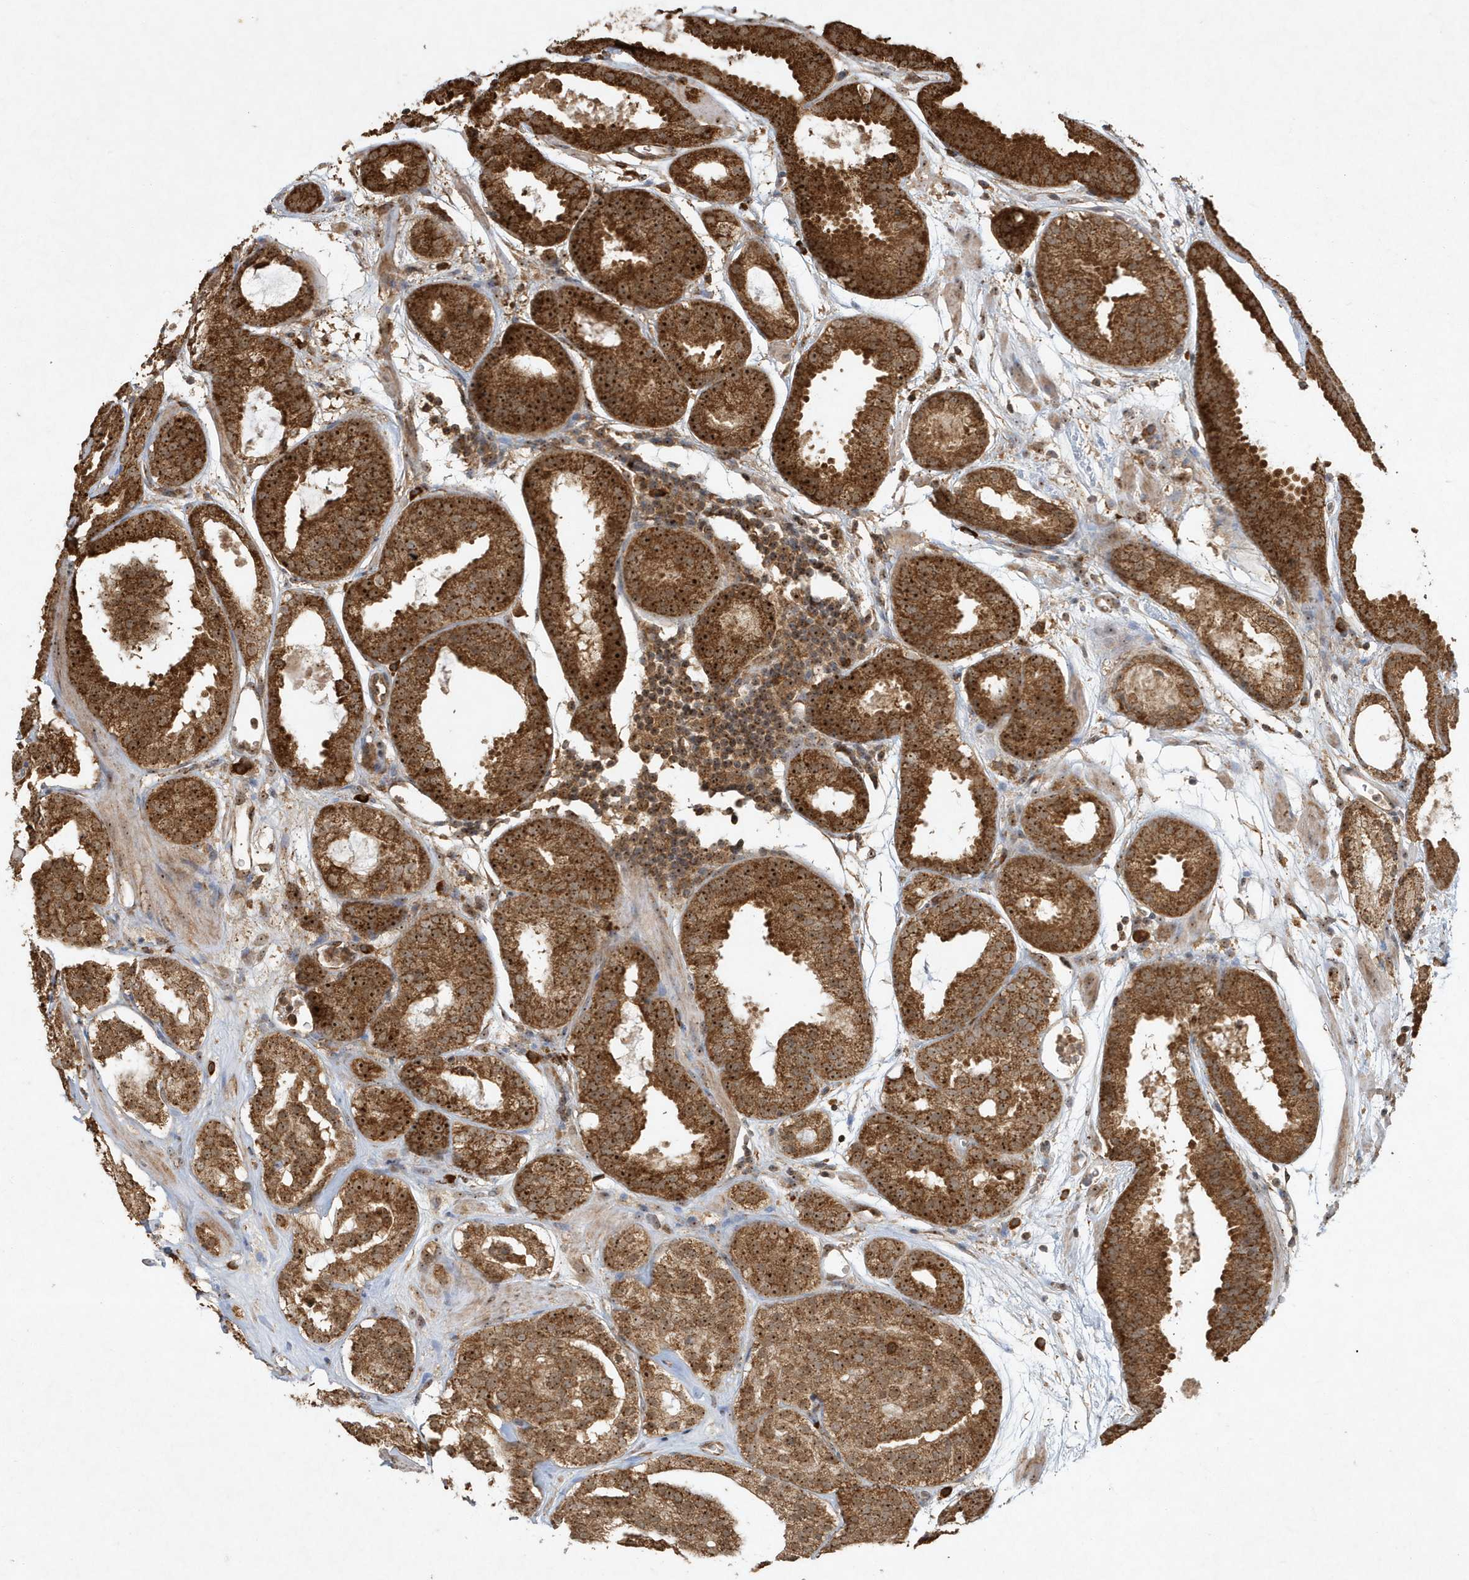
{"staining": {"intensity": "strong", "quantity": ">75%", "location": "cytoplasmic/membranous,nuclear"}, "tissue": "prostate cancer", "cell_type": "Tumor cells", "image_type": "cancer", "snomed": [{"axis": "morphology", "description": "Adenocarcinoma, Low grade"}, {"axis": "topography", "description": "Prostate"}], "caption": "Adenocarcinoma (low-grade) (prostate) stained with a brown dye displays strong cytoplasmic/membranous and nuclear positive expression in about >75% of tumor cells.", "gene": "ABCB9", "patient": {"sex": "male", "age": 69}}